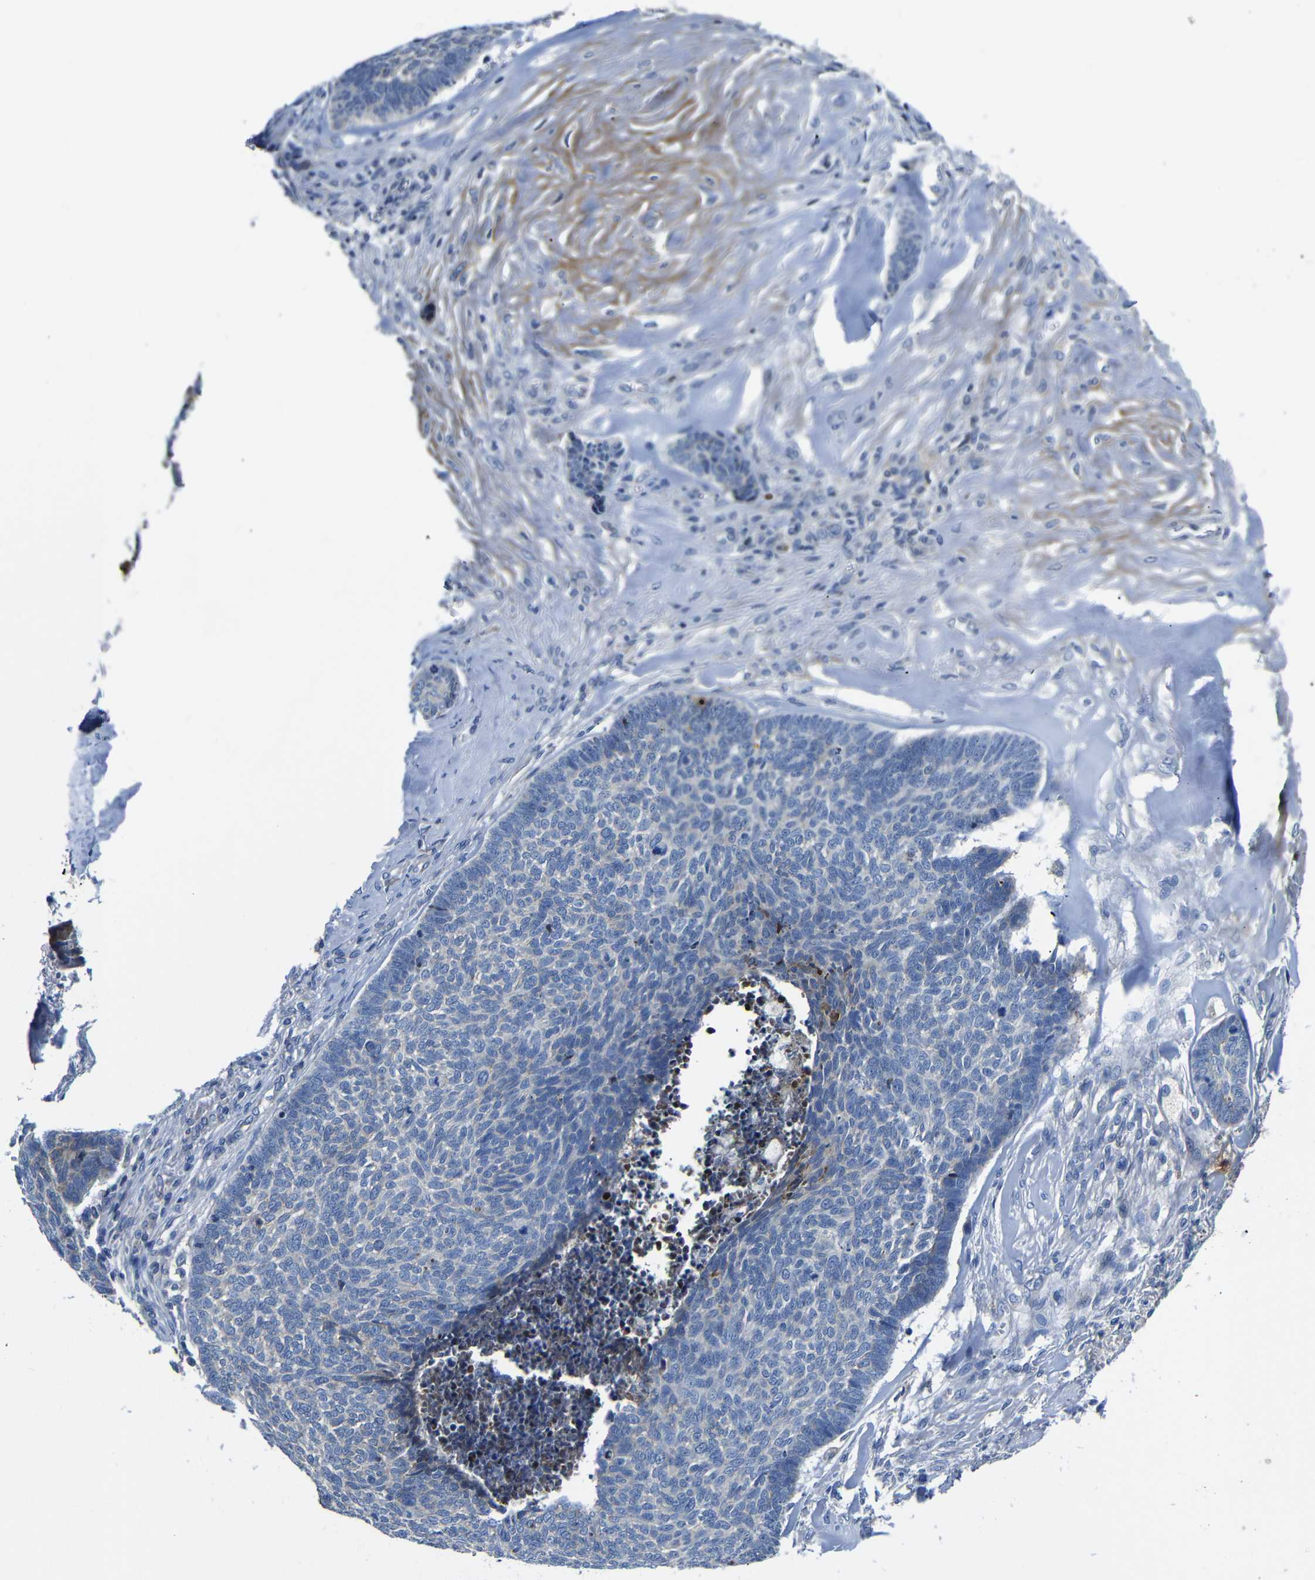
{"staining": {"intensity": "negative", "quantity": "none", "location": "none"}, "tissue": "skin cancer", "cell_type": "Tumor cells", "image_type": "cancer", "snomed": [{"axis": "morphology", "description": "Basal cell carcinoma"}, {"axis": "topography", "description": "Skin"}], "caption": "Basal cell carcinoma (skin) was stained to show a protein in brown. There is no significant positivity in tumor cells.", "gene": "AFDN", "patient": {"sex": "male", "age": 84}}